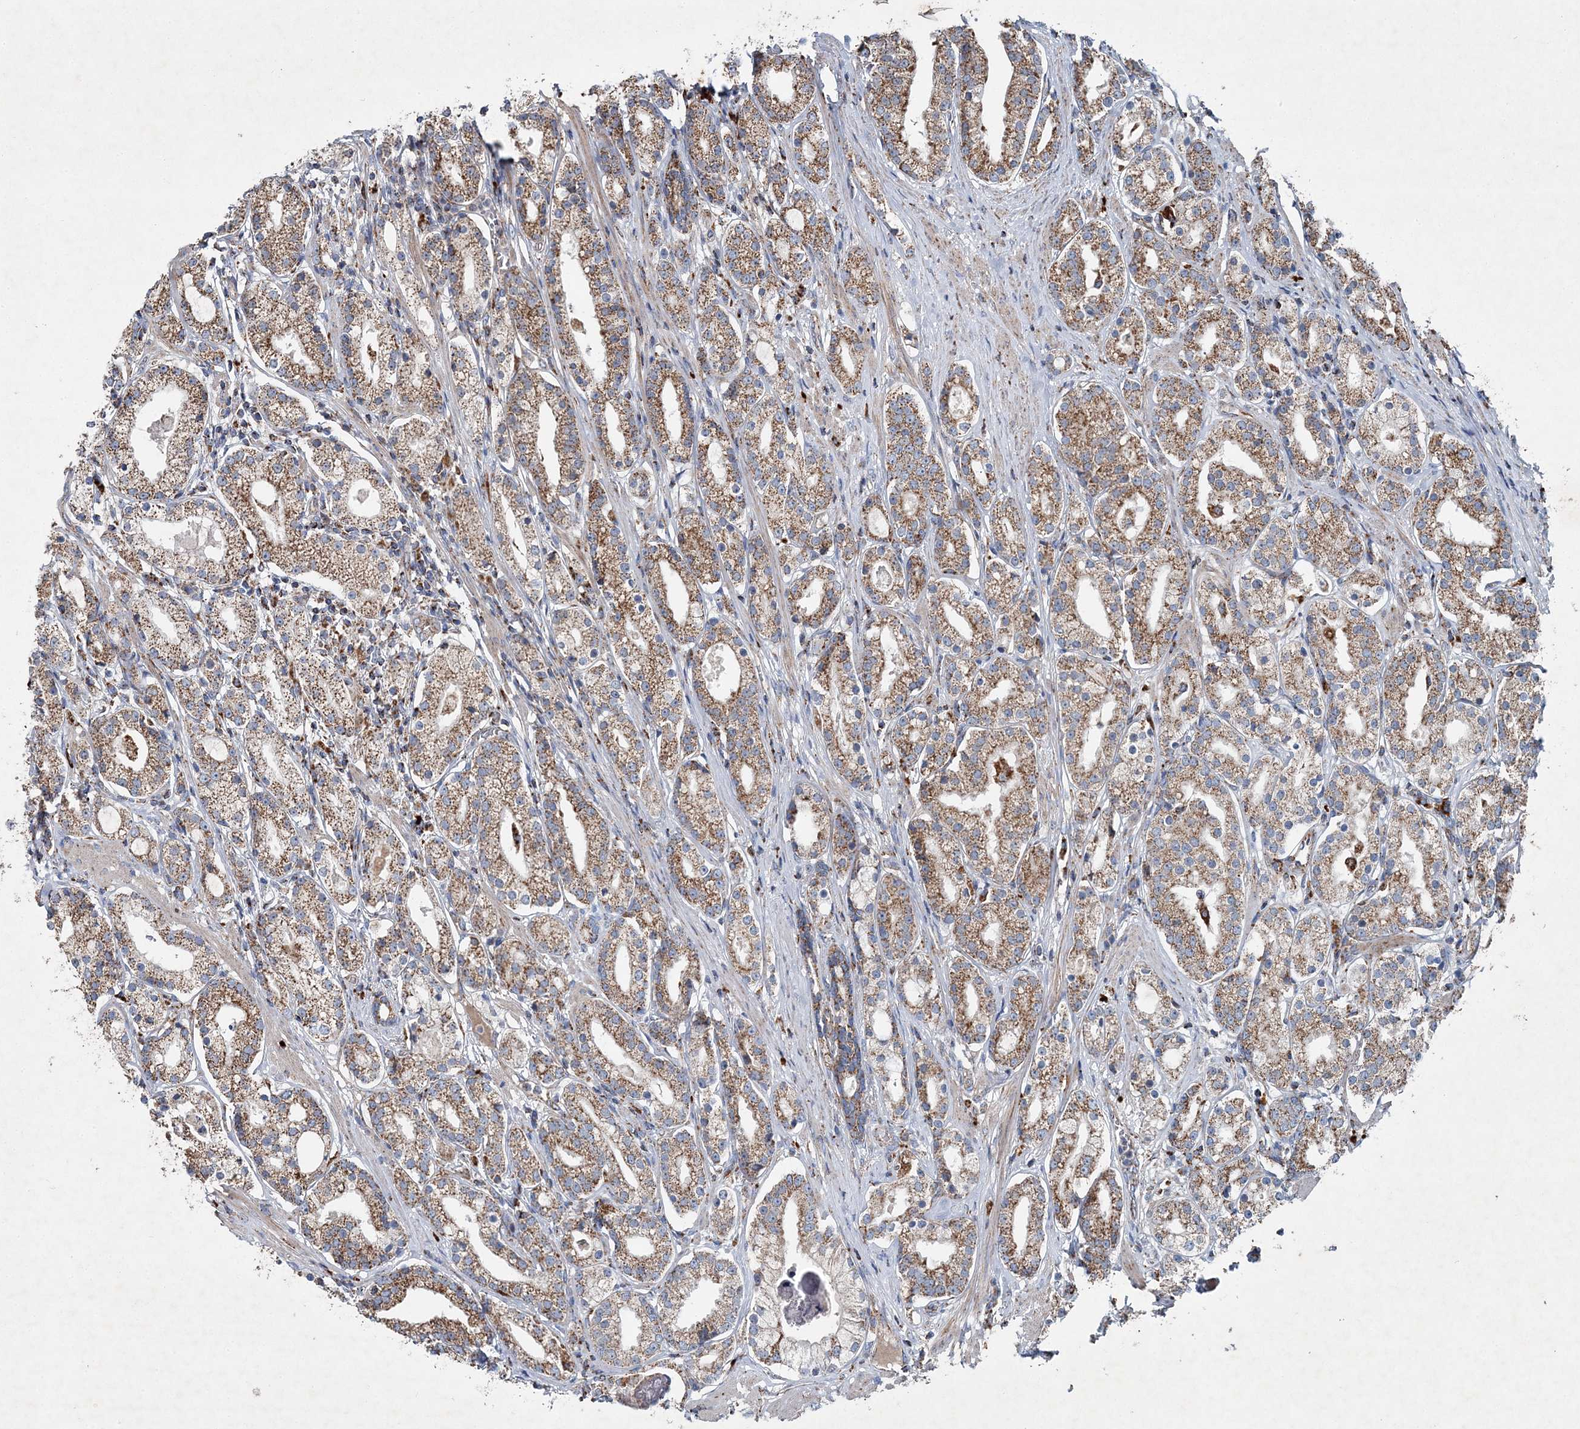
{"staining": {"intensity": "moderate", "quantity": ">75%", "location": "cytoplasmic/membranous"}, "tissue": "prostate cancer", "cell_type": "Tumor cells", "image_type": "cancer", "snomed": [{"axis": "morphology", "description": "Adenocarcinoma, High grade"}, {"axis": "topography", "description": "Prostate"}], "caption": "Immunohistochemical staining of human prostate adenocarcinoma (high-grade) shows medium levels of moderate cytoplasmic/membranous protein positivity in approximately >75% of tumor cells.", "gene": "SPAG16", "patient": {"sex": "male", "age": 69}}